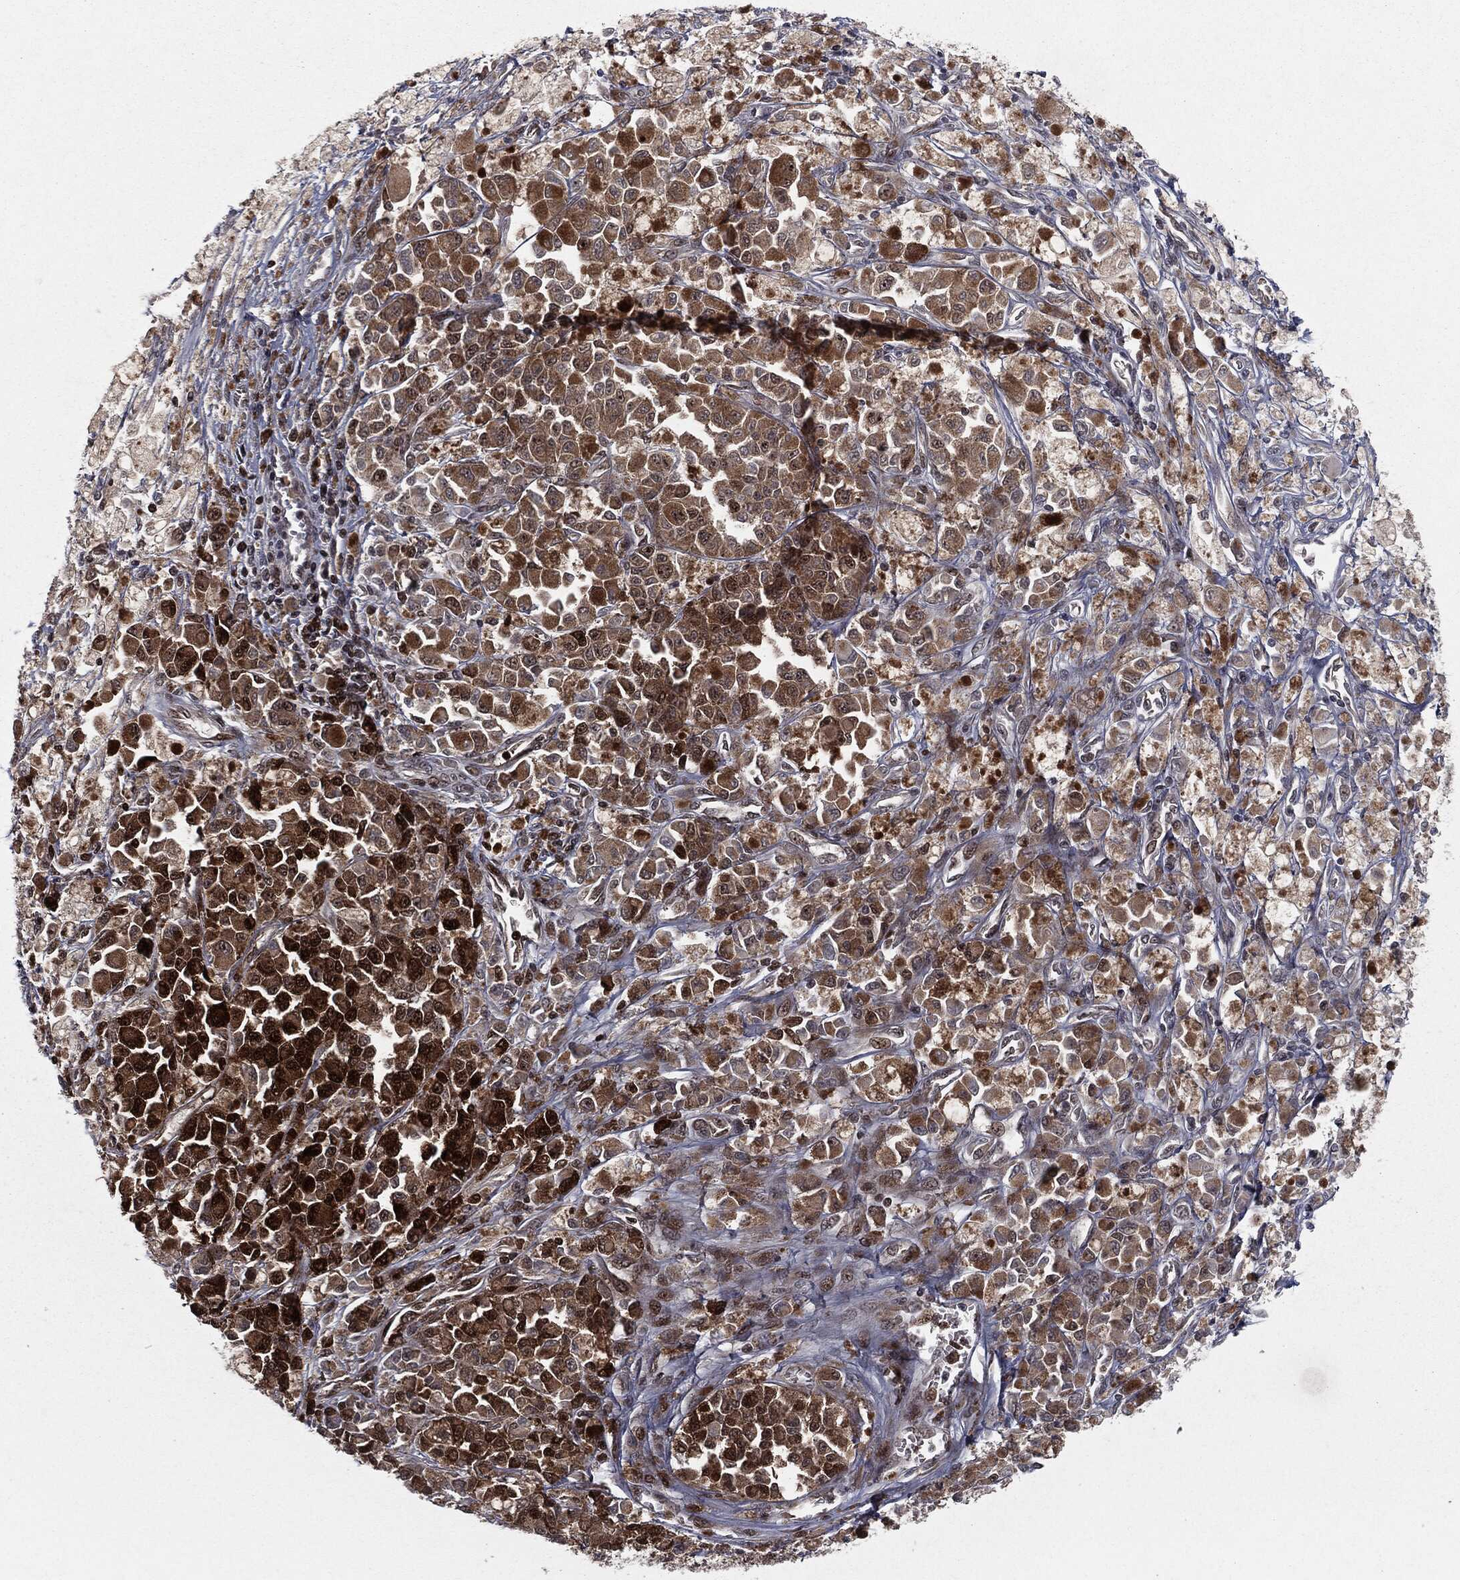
{"staining": {"intensity": "strong", "quantity": "25%-75%", "location": "cytoplasmic/membranous,nuclear"}, "tissue": "melanoma", "cell_type": "Tumor cells", "image_type": "cancer", "snomed": [{"axis": "morphology", "description": "Malignant melanoma, NOS"}, {"axis": "topography", "description": "Skin"}], "caption": "High-power microscopy captured an IHC photomicrograph of melanoma, revealing strong cytoplasmic/membranous and nuclear staining in about 25%-75% of tumor cells. (Brightfield microscopy of DAB IHC at high magnification).", "gene": "CHCHD2", "patient": {"sex": "female", "age": 58}}